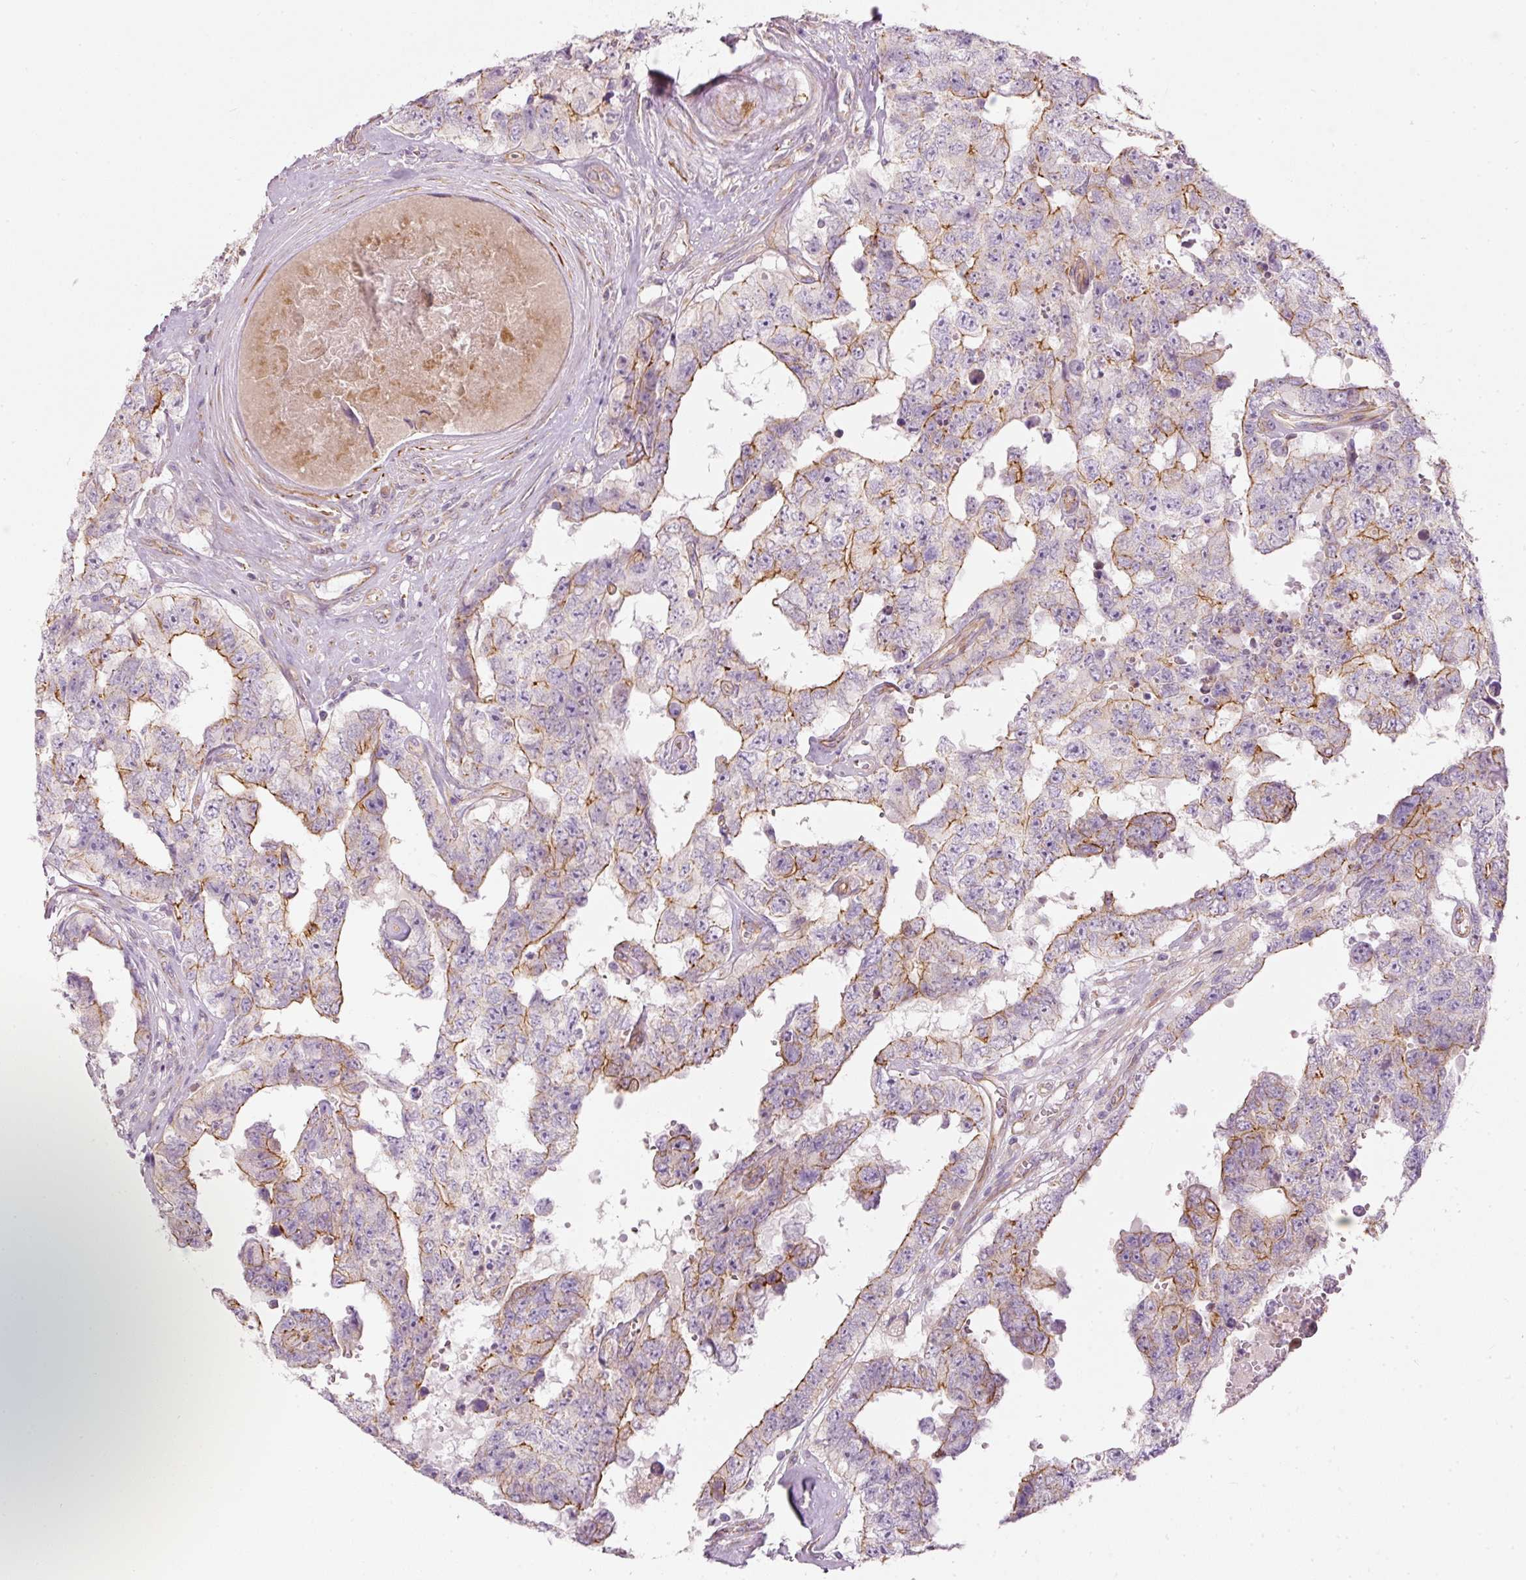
{"staining": {"intensity": "moderate", "quantity": "25%-75%", "location": "cytoplasmic/membranous"}, "tissue": "testis cancer", "cell_type": "Tumor cells", "image_type": "cancer", "snomed": [{"axis": "morphology", "description": "Normal tissue, NOS"}, {"axis": "morphology", "description": "Carcinoma, Embryonal, NOS"}, {"axis": "topography", "description": "Testis"}, {"axis": "topography", "description": "Epididymis"}], "caption": "Immunohistochemical staining of testis cancer exhibits moderate cytoplasmic/membranous protein staining in about 25%-75% of tumor cells. Immunohistochemistry stains the protein in brown and the nuclei are stained blue.", "gene": "OSR2", "patient": {"sex": "male", "age": 25}}